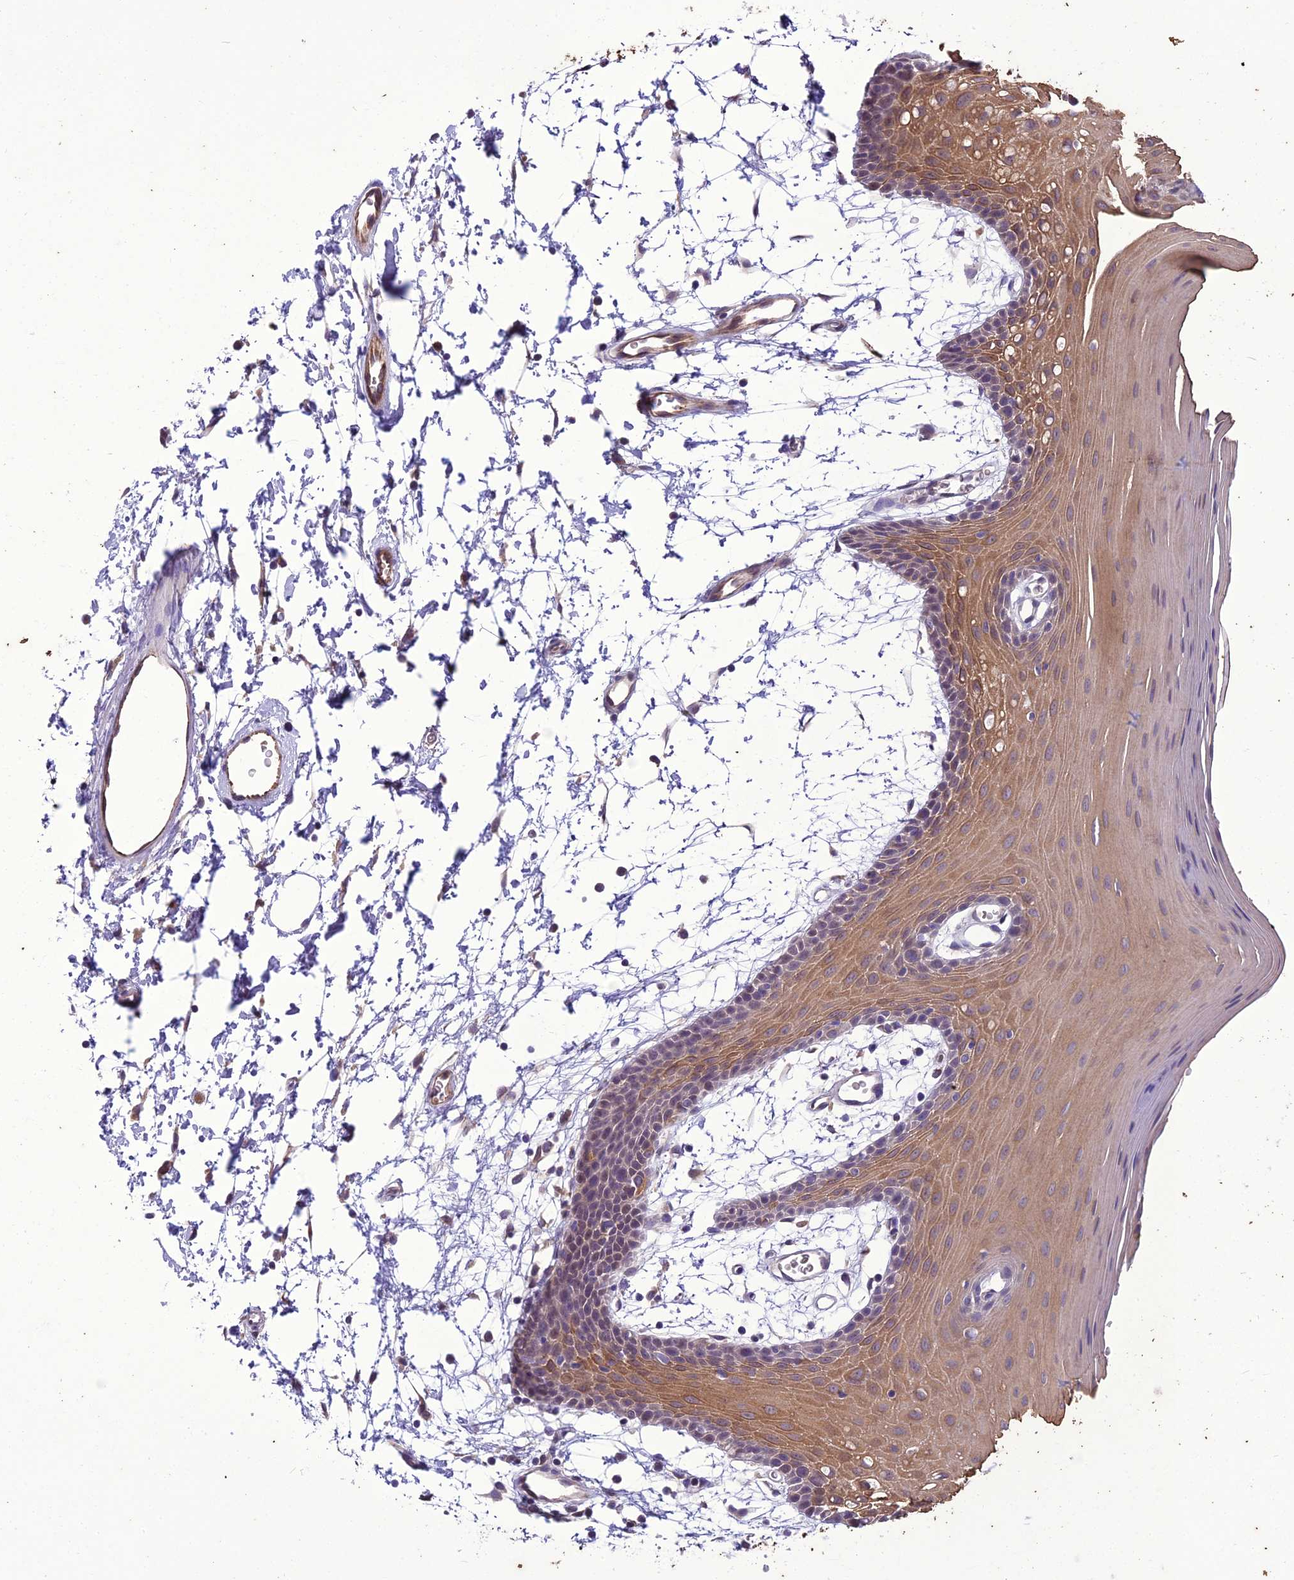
{"staining": {"intensity": "moderate", "quantity": ">75%", "location": "cytoplasmic/membranous"}, "tissue": "oral mucosa", "cell_type": "Squamous epithelial cells", "image_type": "normal", "snomed": [{"axis": "morphology", "description": "Normal tissue, NOS"}, {"axis": "topography", "description": "Skeletal muscle"}, {"axis": "topography", "description": "Oral tissue"}, {"axis": "topography", "description": "Salivary gland"}, {"axis": "topography", "description": "Peripheral nerve tissue"}], "caption": "Protein analysis of benign oral mucosa shows moderate cytoplasmic/membranous expression in about >75% of squamous epithelial cells.", "gene": "BORCS6", "patient": {"sex": "male", "age": 54}}